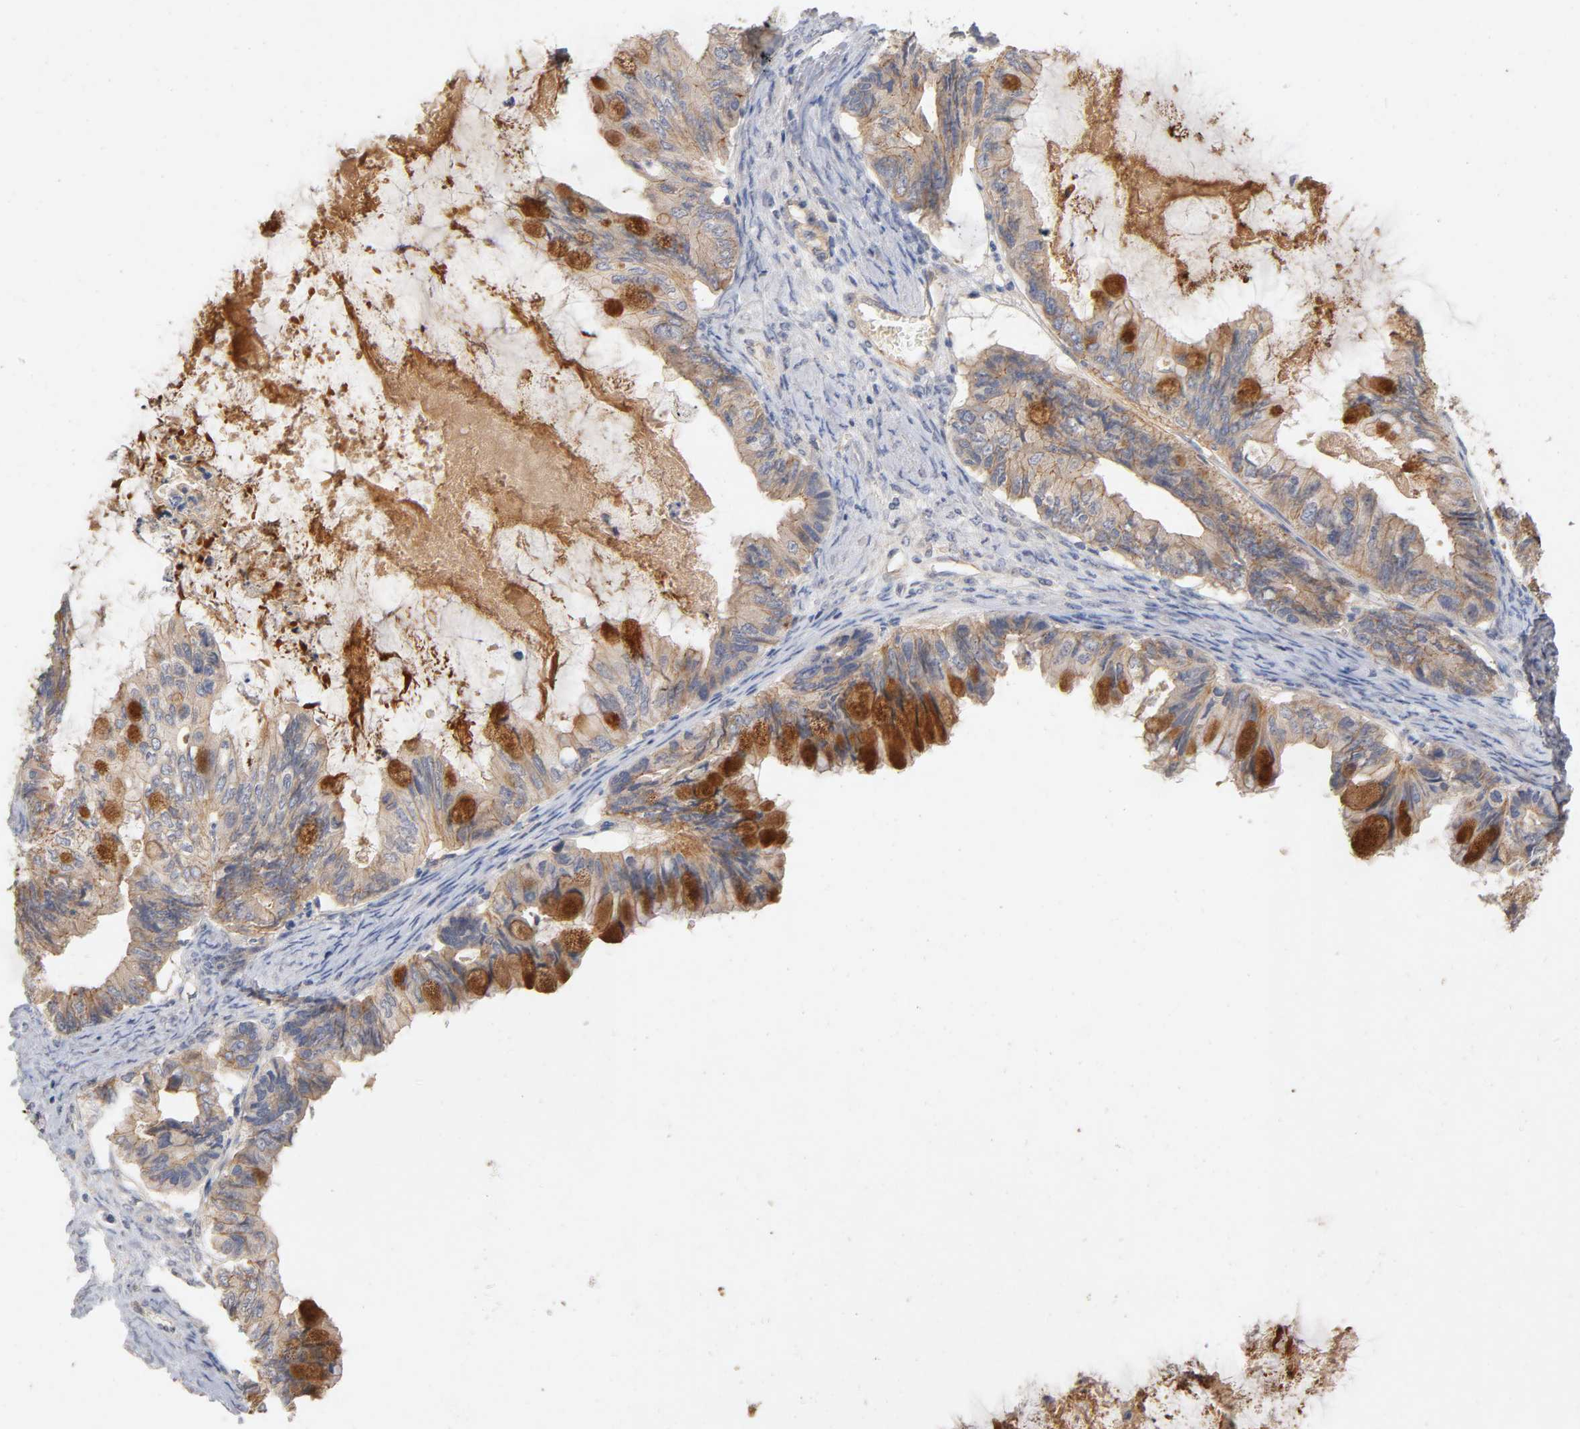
{"staining": {"intensity": "moderate", "quantity": ">75%", "location": "cytoplasmic/membranous"}, "tissue": "ovarian cancer", "cell_type": "Tumor cells", "image_type": "cancer", "snomed": [{"axis": "morphology", "description": "Cystadenocarcinoma, mucinous, NOS"}, {"axis": "topography", "description": "Ovary"}], "caption": "Immunohistochemical staining of mucinous cystadenocarcinoma (ovarian) displays medium levels of moderate cytoplasmic/membranous protein positivity in approximately >75% of tumor cells.", "gene": "PDZD11", "patient": {"sex": "female", "age": 80}}